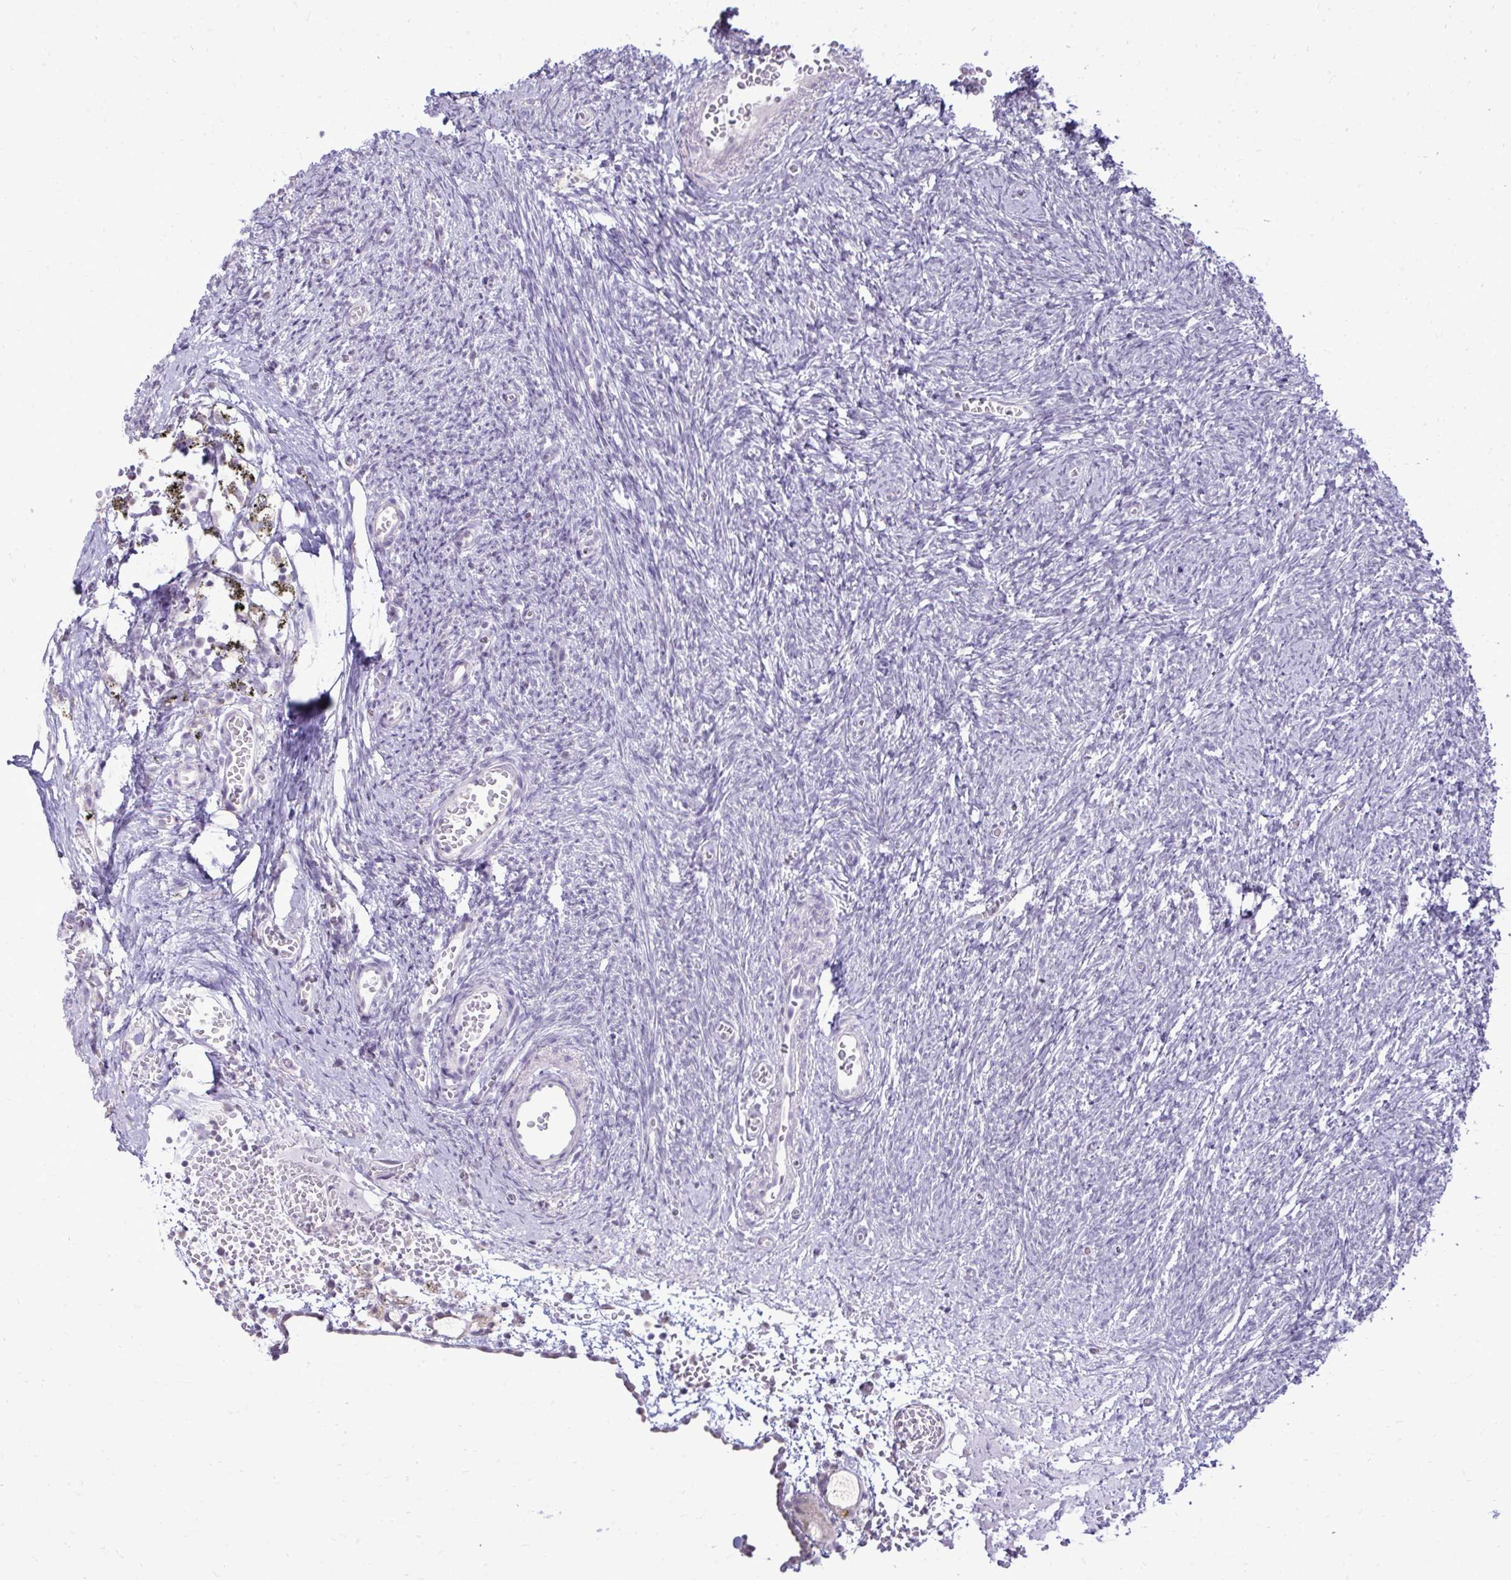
{"staining": {"intensity": "negative", "quantity": "none", "location": "none"}, "tissue": "ovary", "cell_type": "Follicle cells", "image_type": "normal", "snomed": [{"axis": "morphology", "description": "Normal tissue, NOS"}, {"axis": "topography", "description": "Ovary"}], "caption": "This is an IHC image of unremarkable human ovary. There is no positivity in follicle cells.", "gene": "NPPA", "patient": {"sex": "female", "age": 41}}